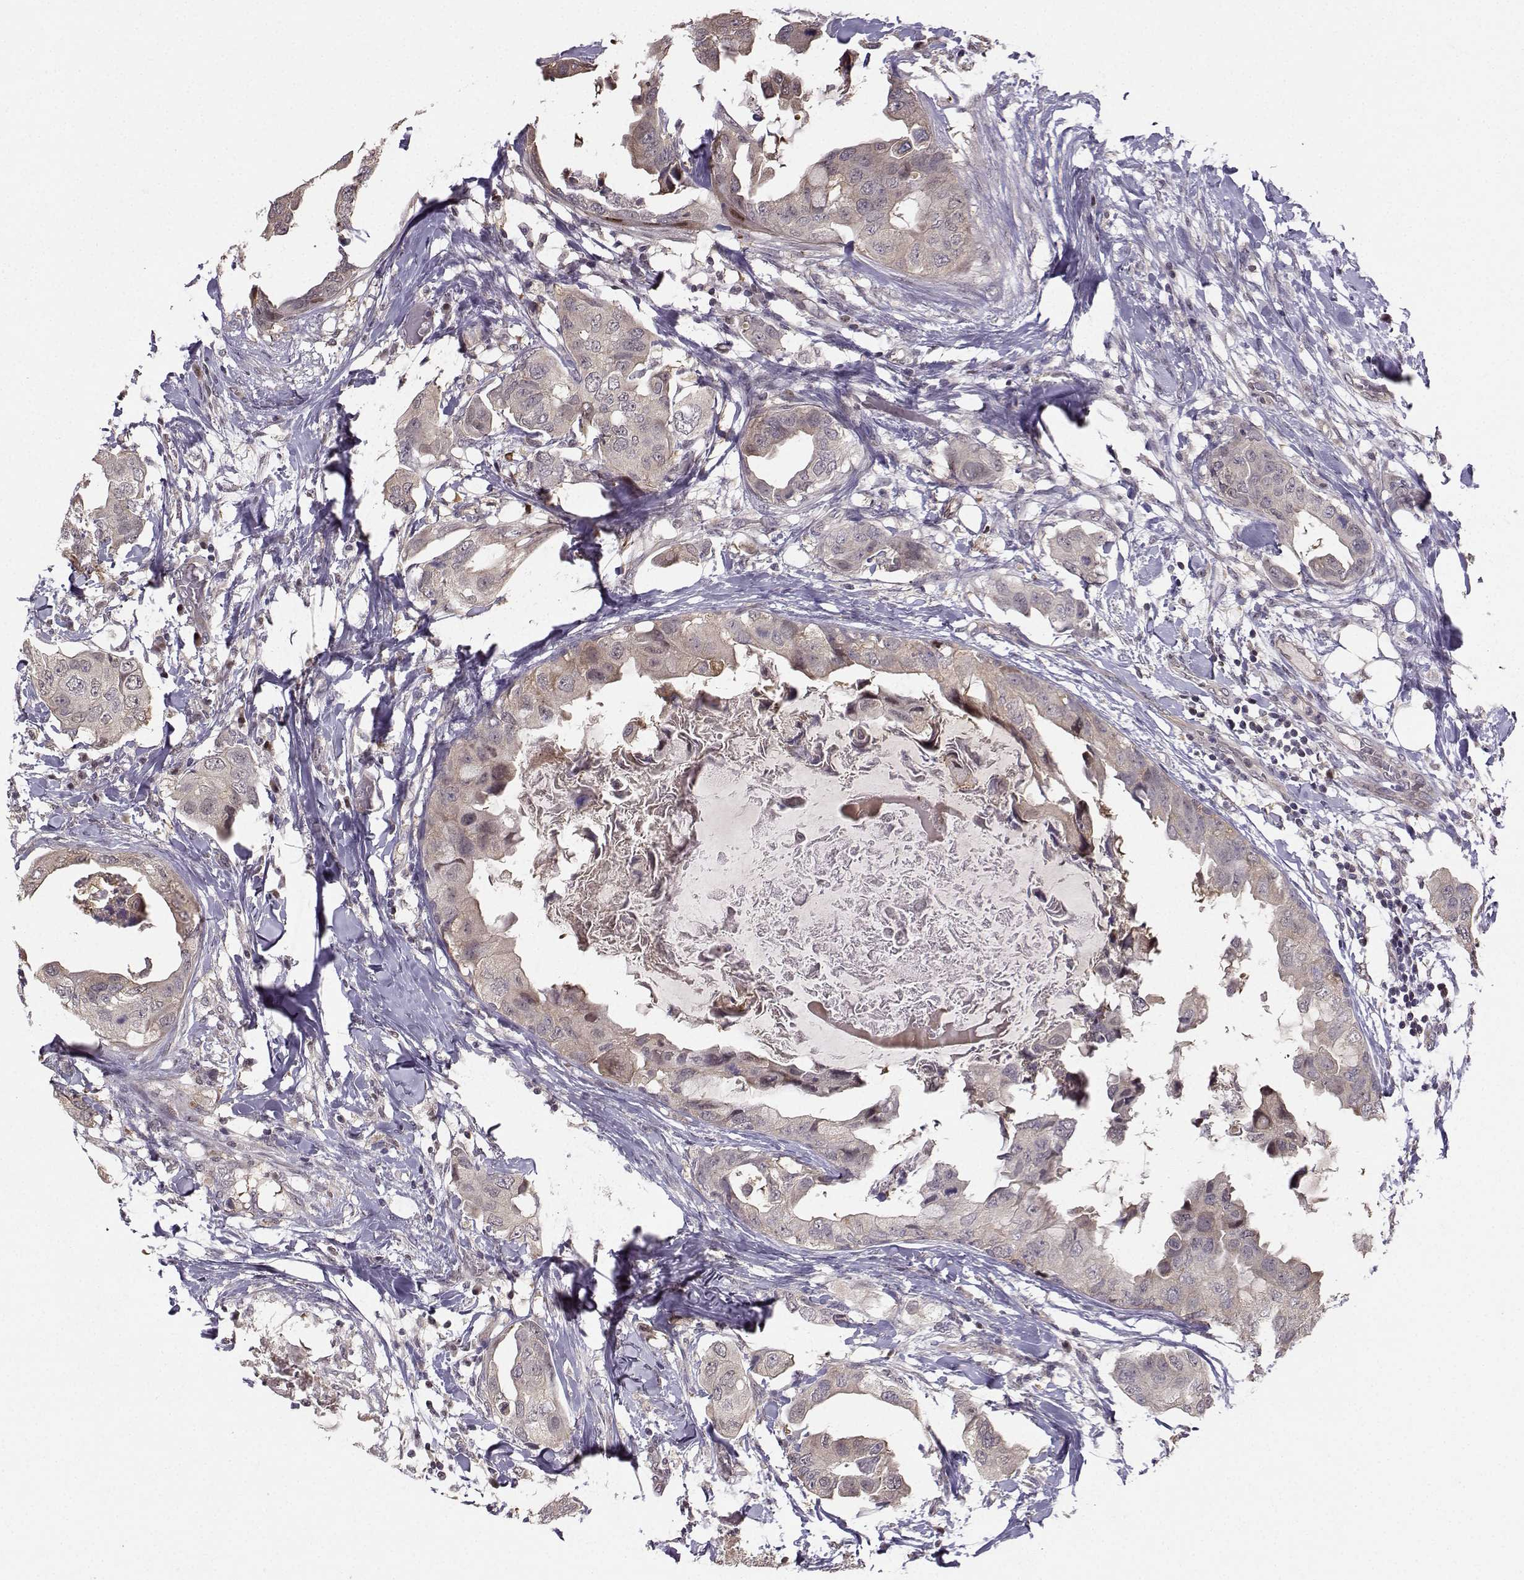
{"staining": {"intensity": "negative", "quantity": "none", "location": "none"}, "tissue": "breast cancer", "cell_type": "Tumor cells", "image_type": "cancer", "snomed": [{"axis": "morphology", "description": "Normal tissue, NOS"}, {"axis": "morphology", "description": "Duct carcinoma"}, {"axis": "topography", "description": "Breast"}], "caption": "High magnification brightfield microscopy of breast cancer (intraductal carcinoma) stained with DAB (3,3'-diaminobenzidine) (brown) and counterstained with hematoxylin (blue): tumor cells show no significant positivity.", "gene": "PKP2", "patient": {"sex": "female", "age": 40}}